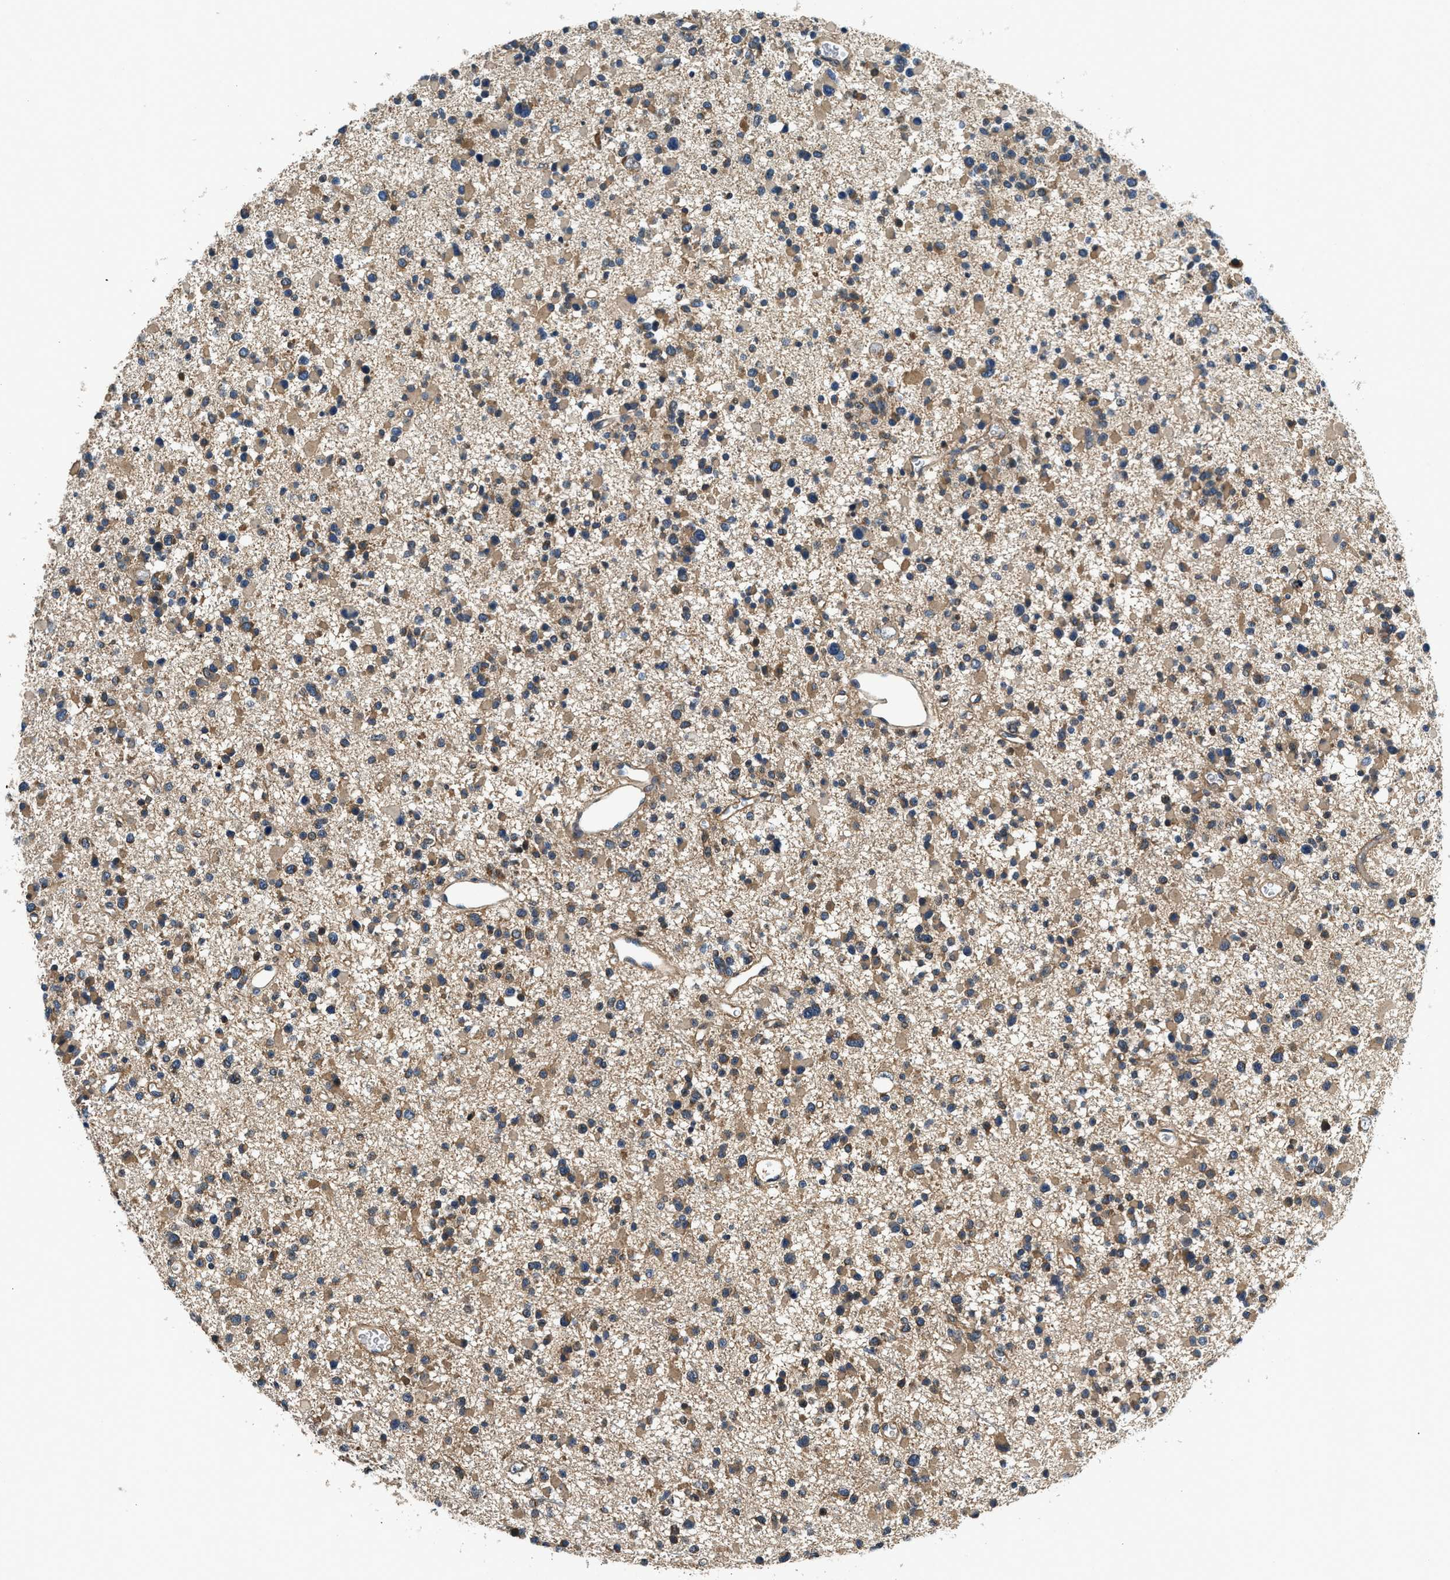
{"staining": {"intensity": "moderate", "quantity": ">75%", "location": "cytoplasmic/membranous"}, "tissue": "glioma", "cell_type": "Tumor cells", "image_type": "cancer", "snomed": [{"axis": "morphology", "description": "Glioma, malignant, Low grade"}, {"axis": "topography", "description": "Brain"}], "caption": "Immunohistochemistry (IHC) histopathology image of glioma stained for a protein (brown), which demonstrates medium levels of moderate cytoplasmic/membranous positivity in about >75% of tumor cells.", "gene": "IL3RA", "patient": {"sex": "female", "age": 22}}